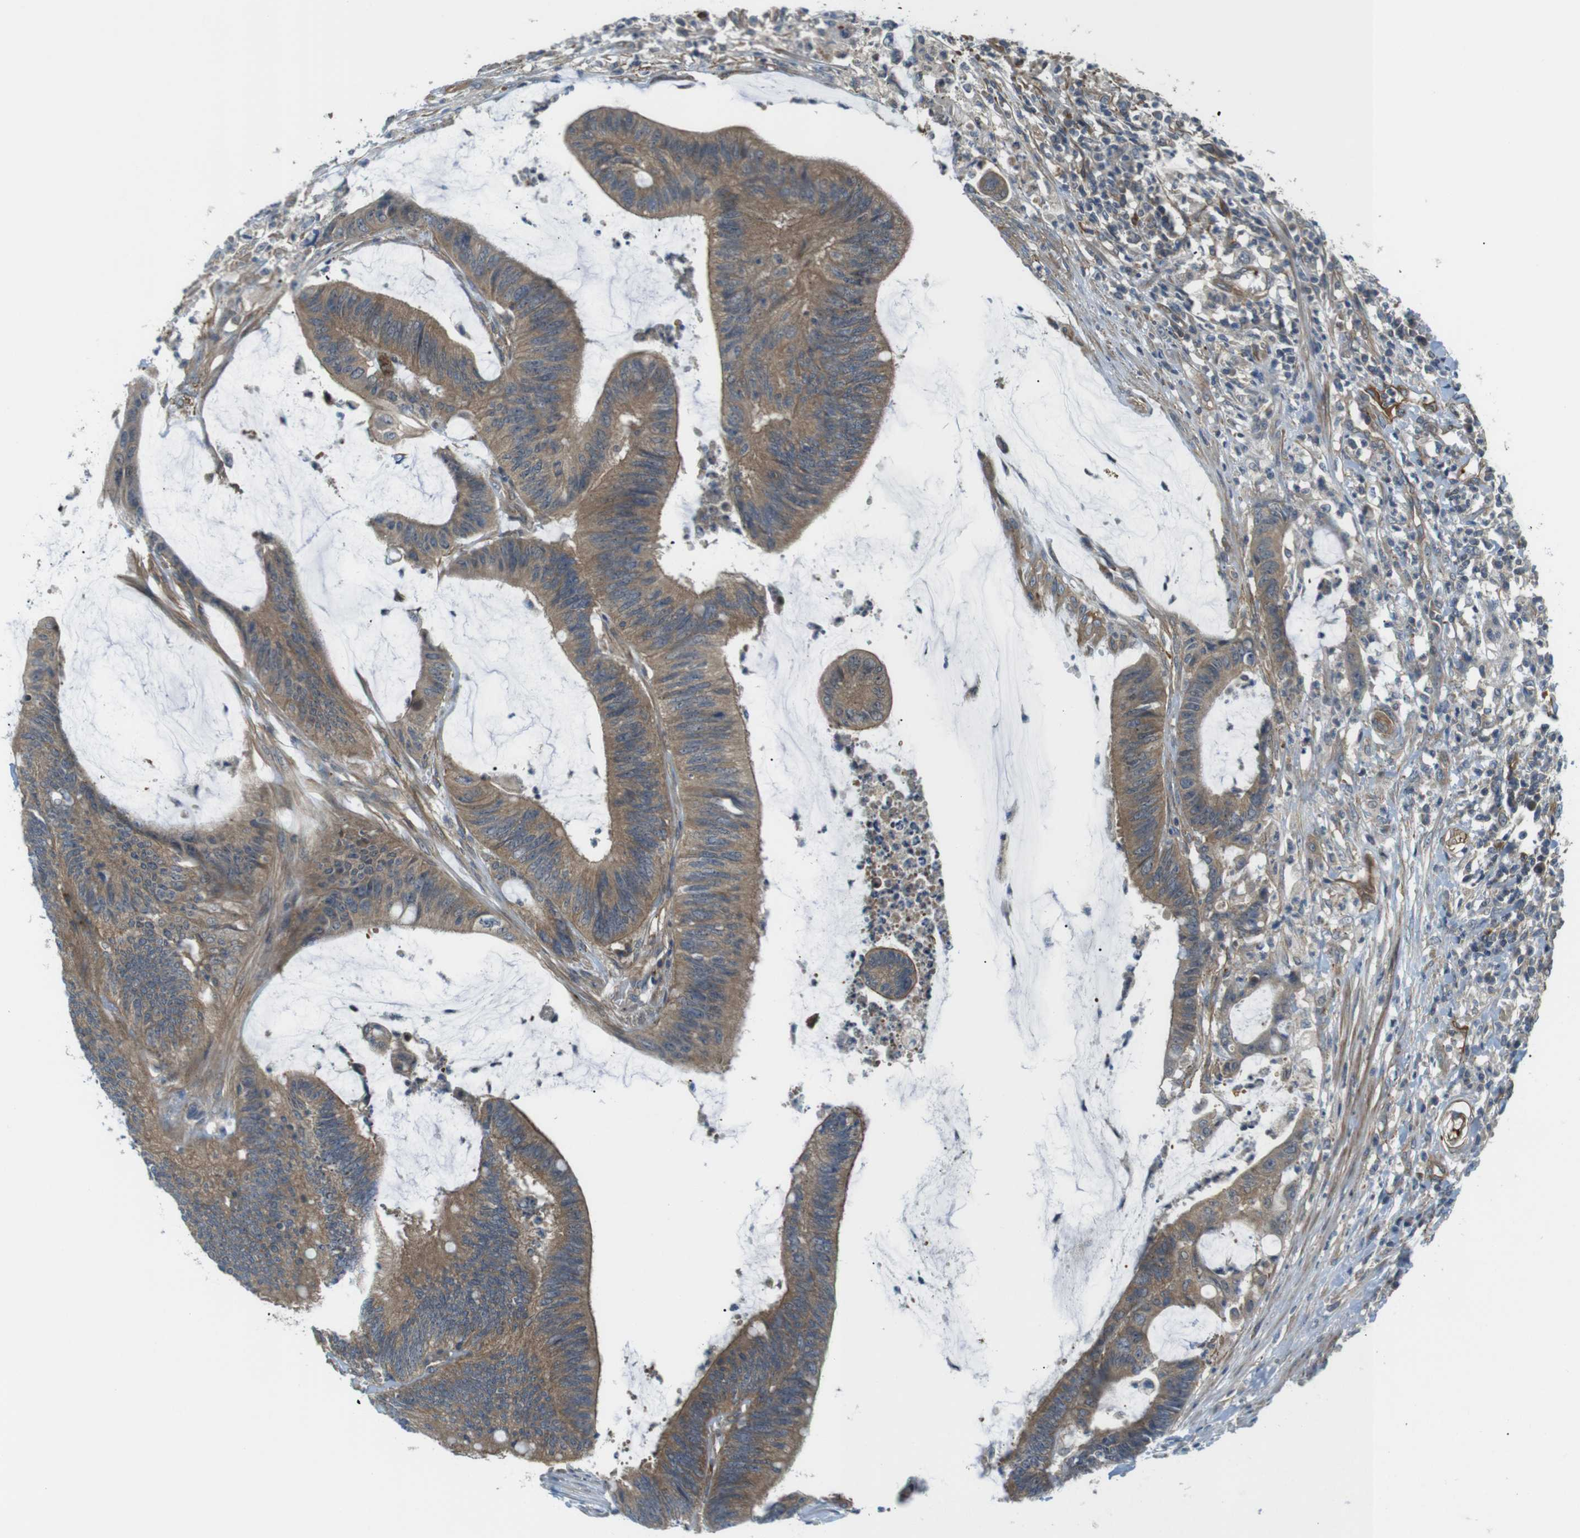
{"staining": {"intensity": "moderate", "quantity": ">75%", "location": "cytoplasmic/membranous"}, "tissue": "colorectal cancer", "cell_type": "Tumor cells", "image_type": "cancer", "snomed": [{"axis": "morphology", "description": "Adenocarcinoma, NOS"}, {"axis": "topography", "description": "Rectum"}], "caption": "The immunohistochemical stain highlights moderate cytoplasmic/membranous staining in tumor cells of adenocarcinoma (colorectal) tissue. The protein is shown in brown color, while the nuclei are stained blue.", "gene": "TSC1", "patient": {"sex": "female", "age": 66}}